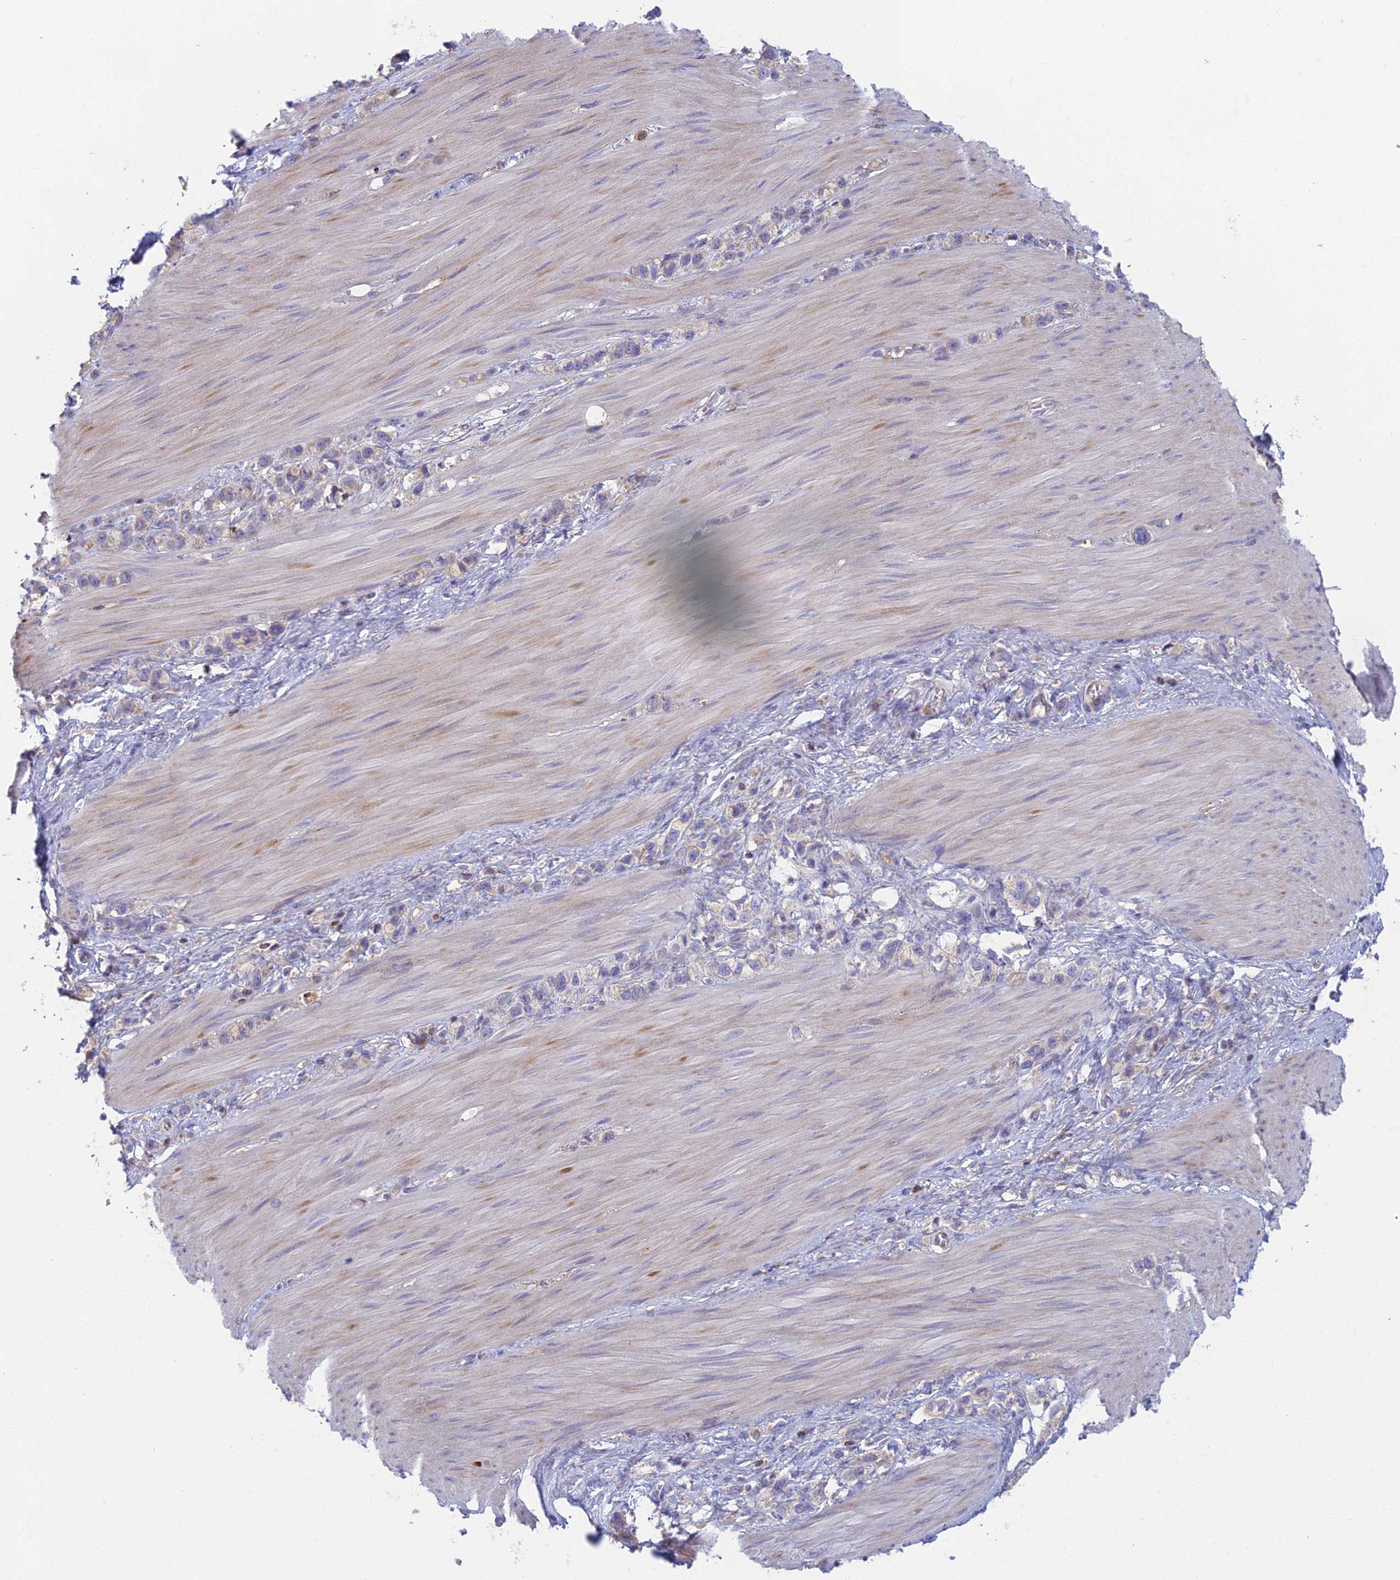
{"staining": {"intensity": "negative", "quantity": "none", "location": "none"}, "tissue": "stomach cancer", "cell_type": "Tumor cells", "image_type": "cancer", "snomed": [{"axis": "morphology", "description": "Adenocarcinoma, NOS"}, {"axis": "topography", "description": "Stomach"}], "caption": "High power microscopy photomicrograph of an immunohistochemistry micrograph of stomach adenocarcinoma, revealing no significant staining in tumor cells.", "gene": "IFTAP", "patient": {"sex": "female", "age": 65}}